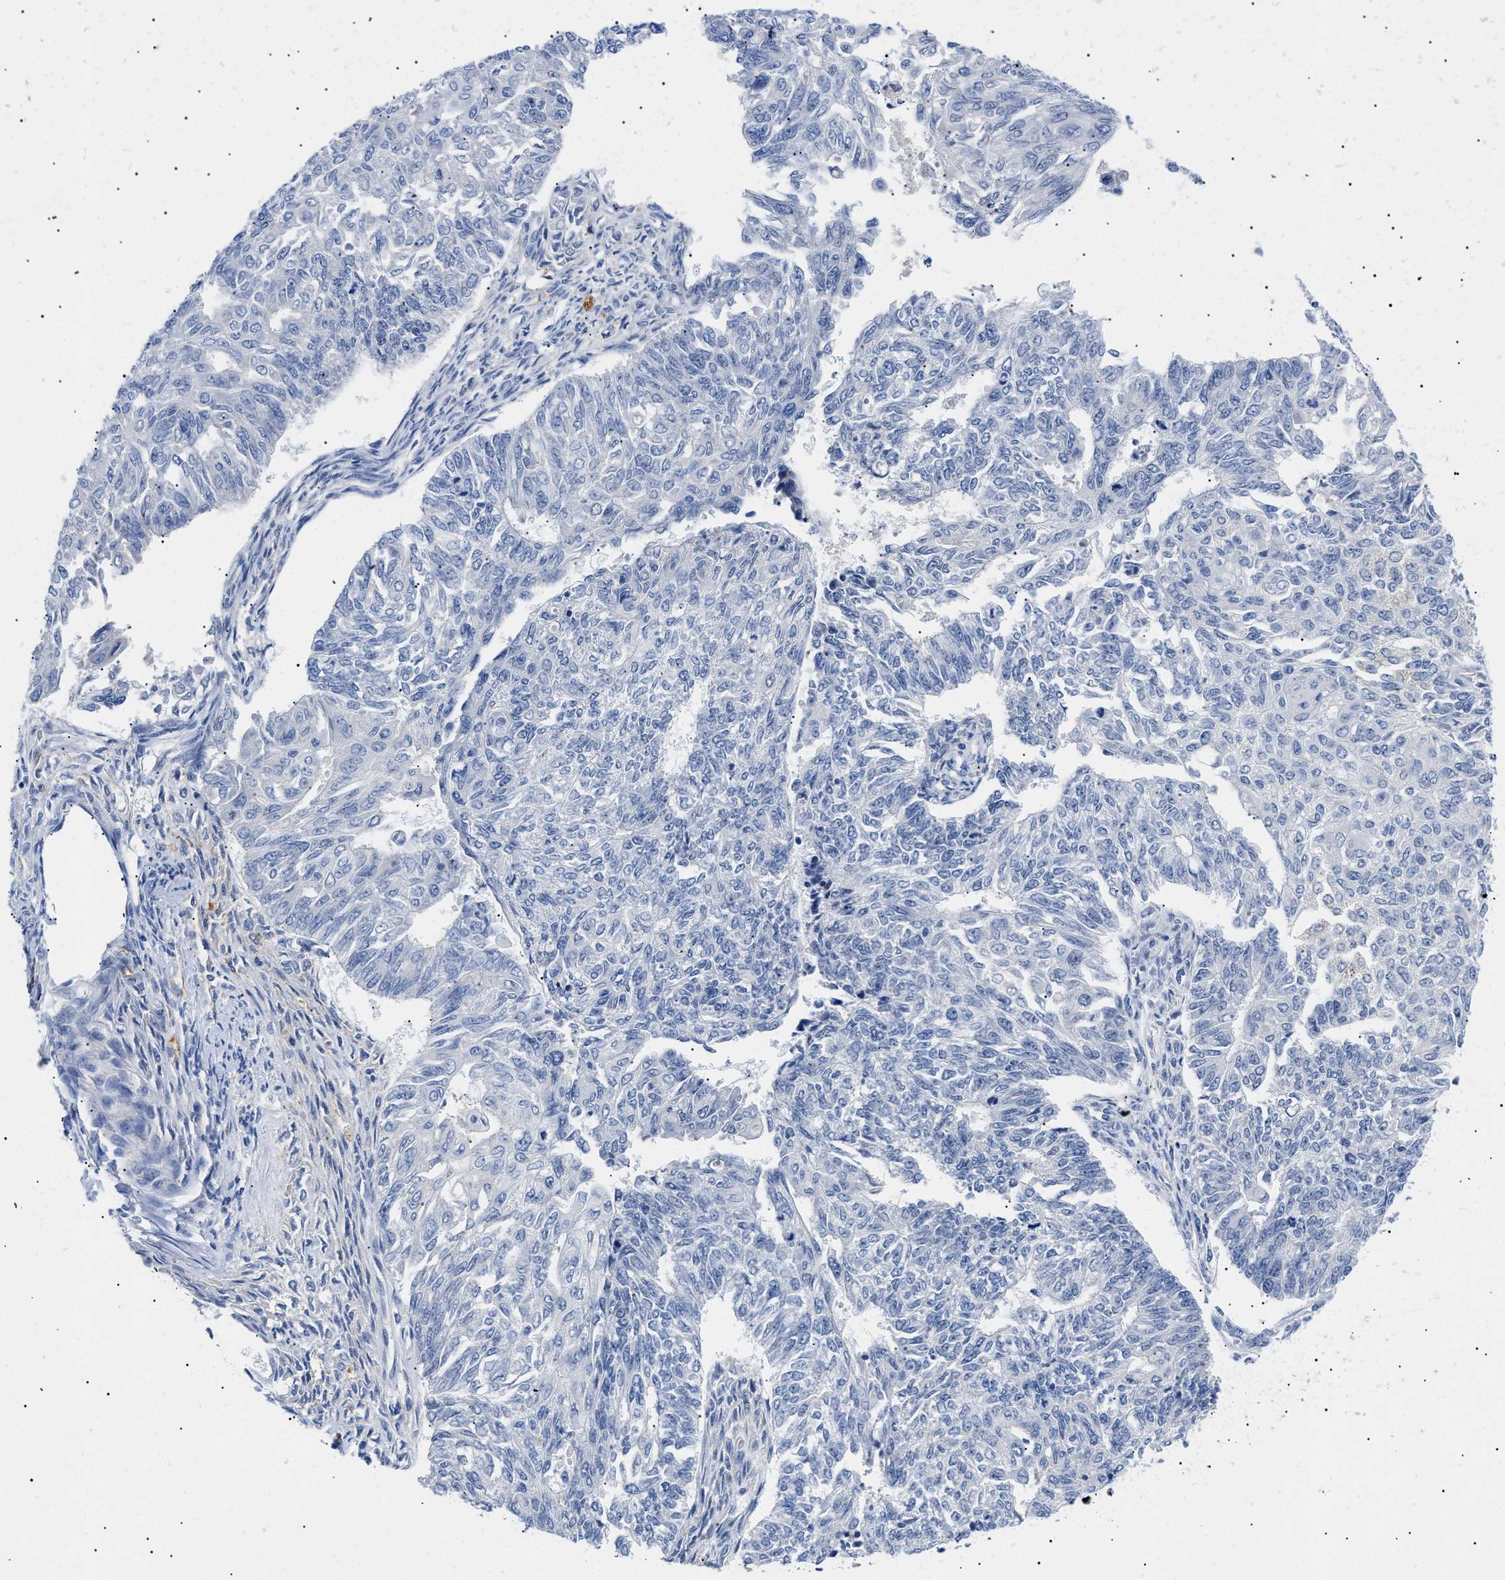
{"staining": {"intensity": "negative", "quantity": "none", "location": "none"}, "tissue": "endometrial cancer", "cell_type": "Tumor cells", "image_type": "cancer", "snomed": [{"axis": "morphology", "description": "Adenocarcinoma, NOS"}, {"axis": "topography", "description": "Endometrium"}], "caption": "Adenocarcinoma (endometrial) was stained to show a protein in brown. There is no significant expression in tumor cells.", "gene": "ACKR1", "patient": {"sex": "female", "age": 32}}